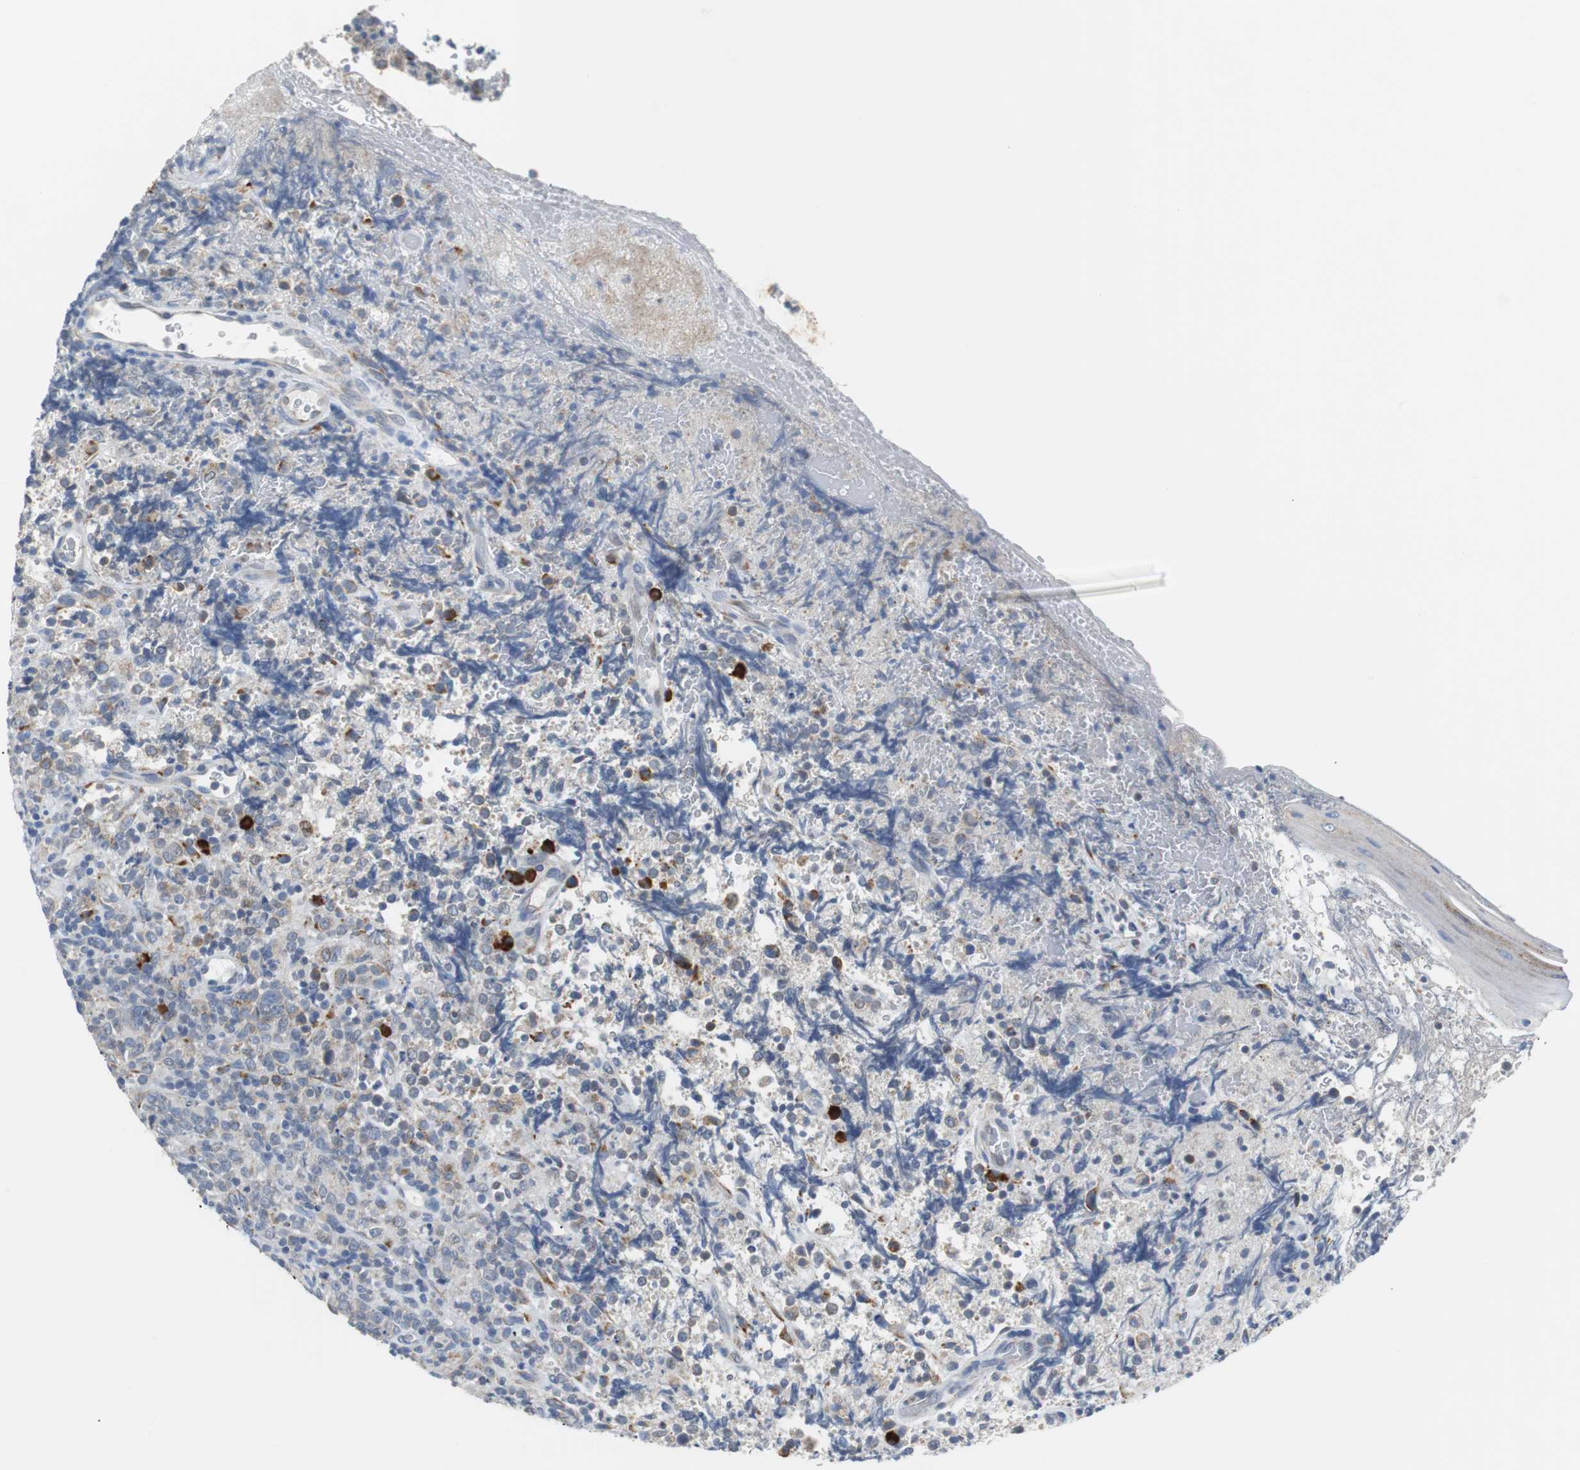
{"staining": {"intensity": "weak", "quantity": "25%-75%", "location": "cytoplasmic/membranous"}, "tissue": "lymphoma", "cell_type": "Tumor cells", "image_type": "cancer", "snomed": [{"axis": "morphology", "description": "Malignant lymphoma, non-Hodgkin's type, High grade"}, {"axis": "topography", "description": "Tonsil"}], "caption": "Human malignant lymphoma, non-Hodgkin's type (high-grade) stained with a brown dye demonstrates weak cytoplasmic/membranous positive positivity in approximately 25%-75% of tumor cells.", "gene": "PDIA4", "patient": {"sex": "female", "age": 36}}